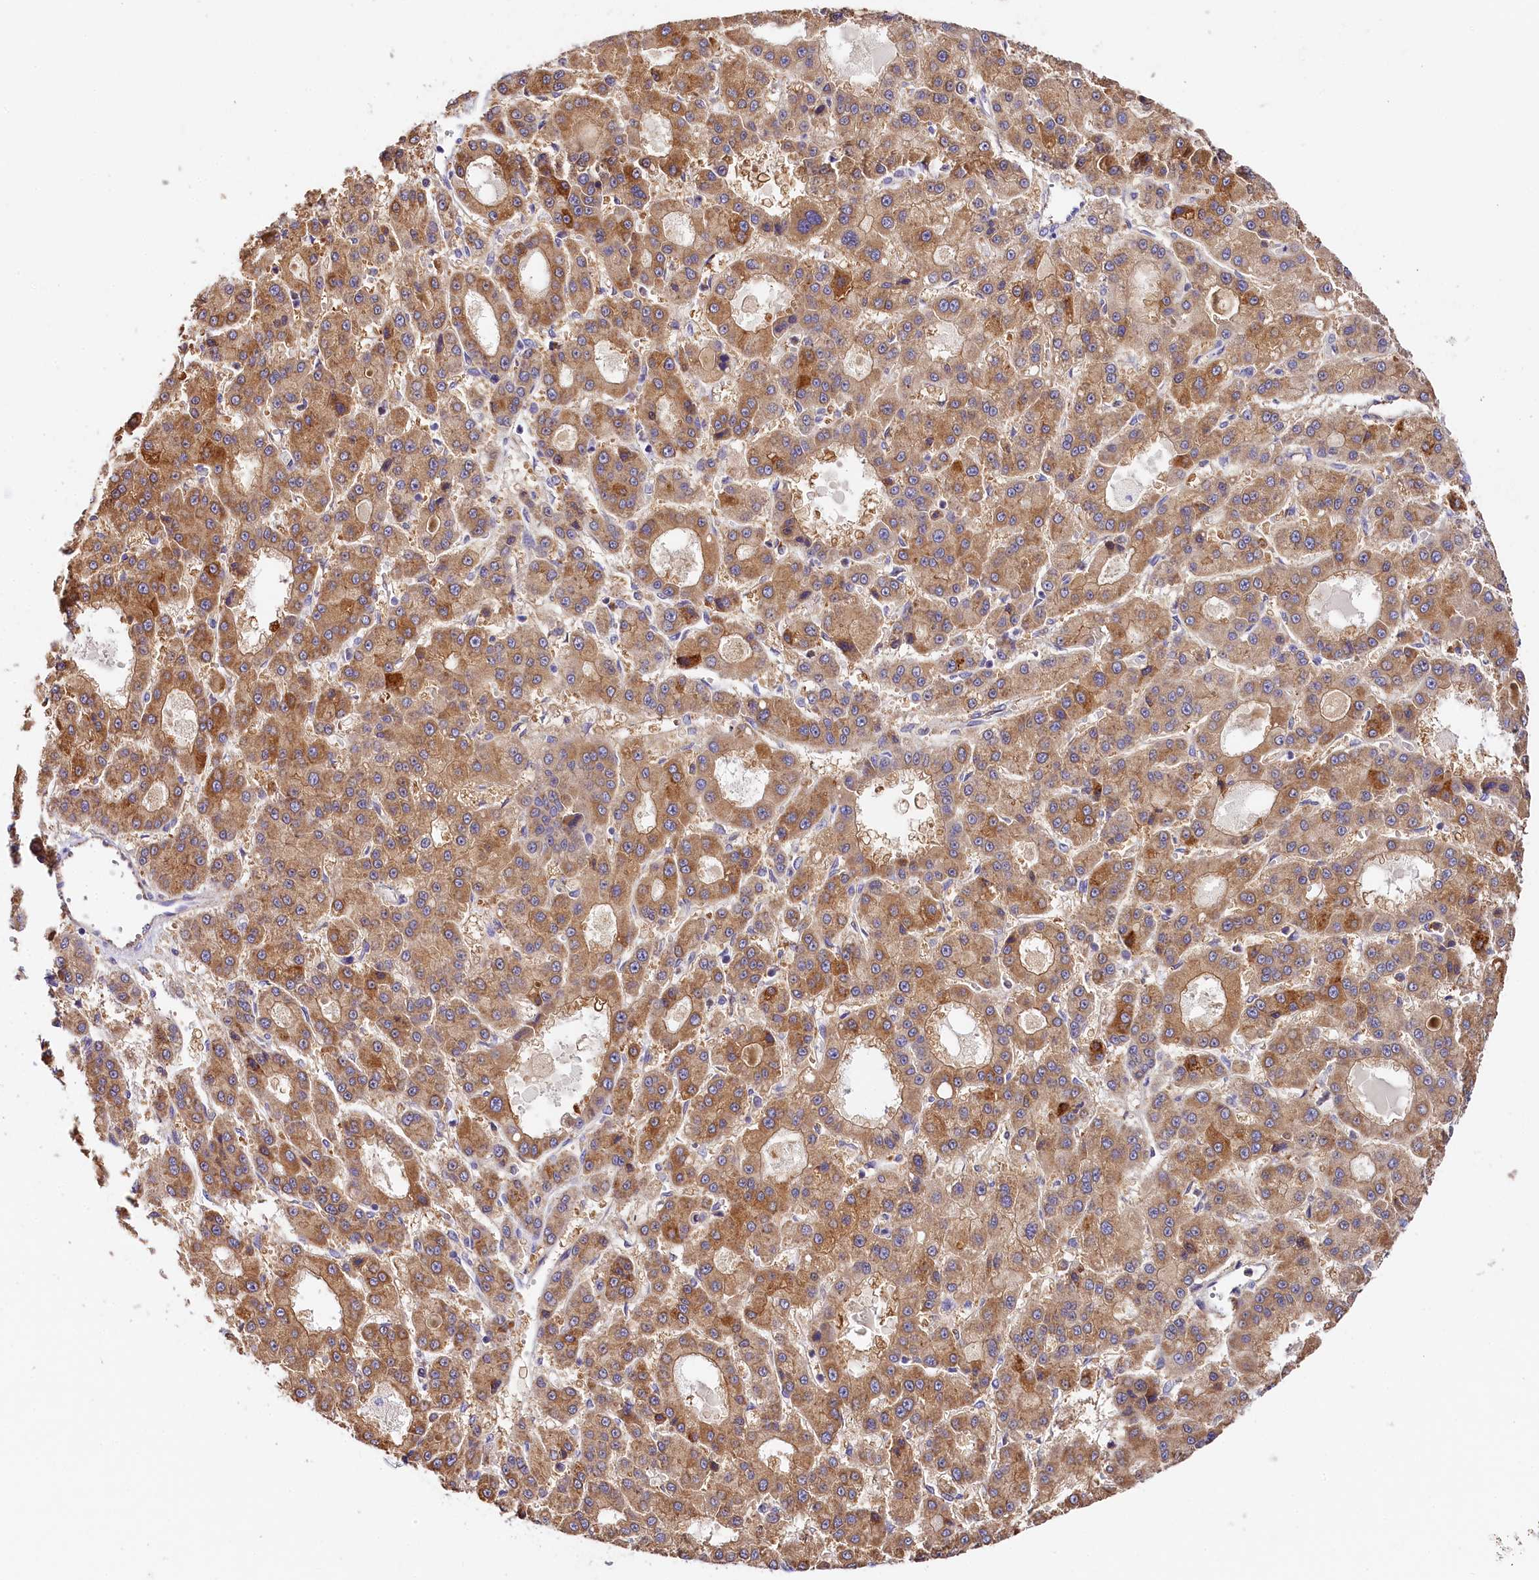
{"staining": {"intensity": "moderate", "quantity": ">75%", "location": "cytoplasmic/membranous"}, "tissue": "liver cancer", "cell_type": "Tumor cells", "image_type": "cancer", "snomed": [{"axis": "morphology", "description": "Carcinoma, Hepatocellular, NOS"}, {"axis": "topography", "description": "Liver"}], "caption": "This is an image of immunohistochemistry staining of liver cancer (hepatocellular carcinoma), which shows moderate staining in the cytoplasmic/membranous of tumor cells.", "gene": "KATNB1", "patient": {"sex": "male", "age": 70}}